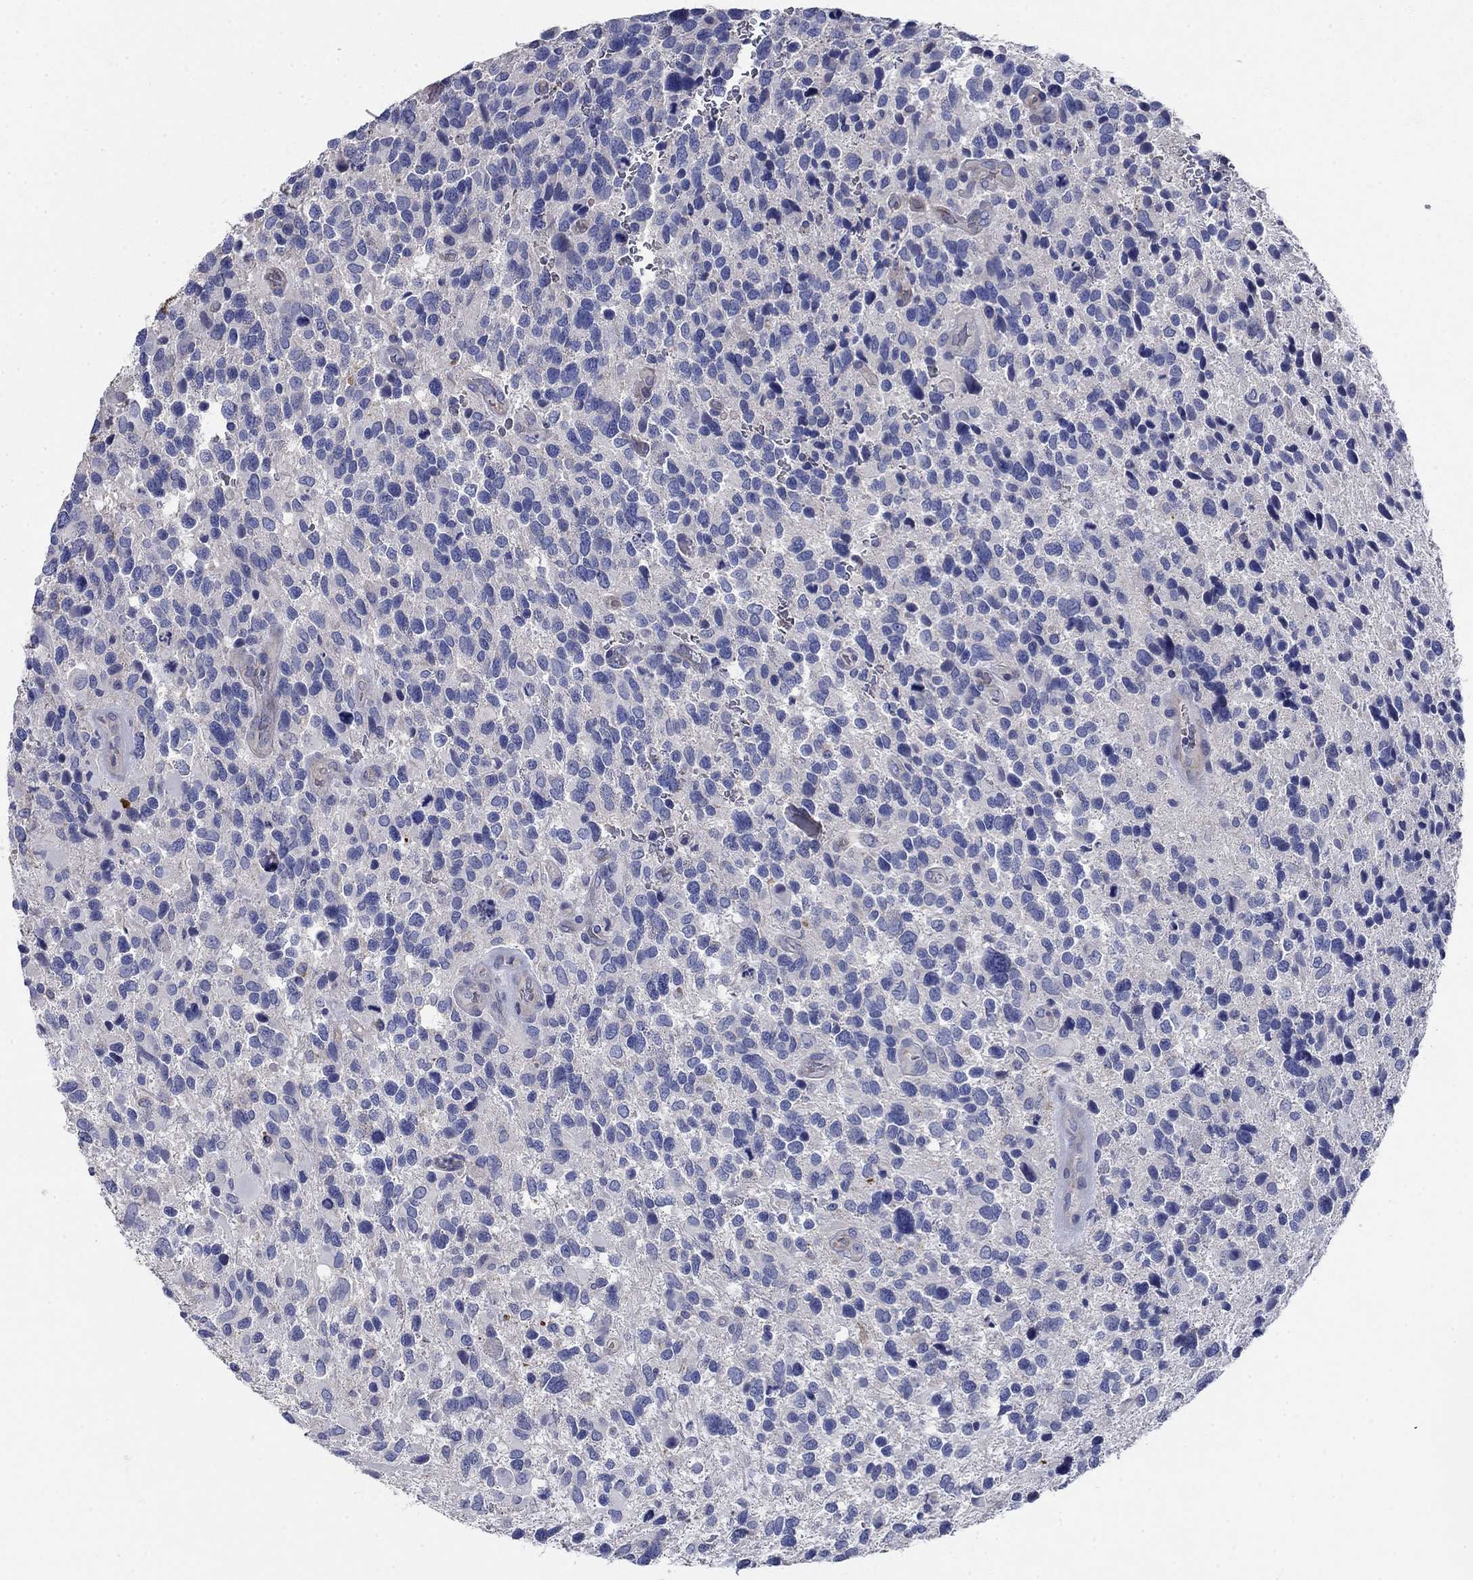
{"staining": {"intensity": "negative", "quantity": "none", "location": "none"}, "tissue": "glioma", "cell_type": "Tumor cells", "image_type": "cancer", "snomed": [{"axis": "morphology", "description": "Glioma, malignant, Low grade"}, {"axis": "topography", "description": "Brain"}], "caption": "Tumor cells are negative for protein expression in human glioma.", "gene": "FLNC", "patient": {"sex": "female", "age": 32}}